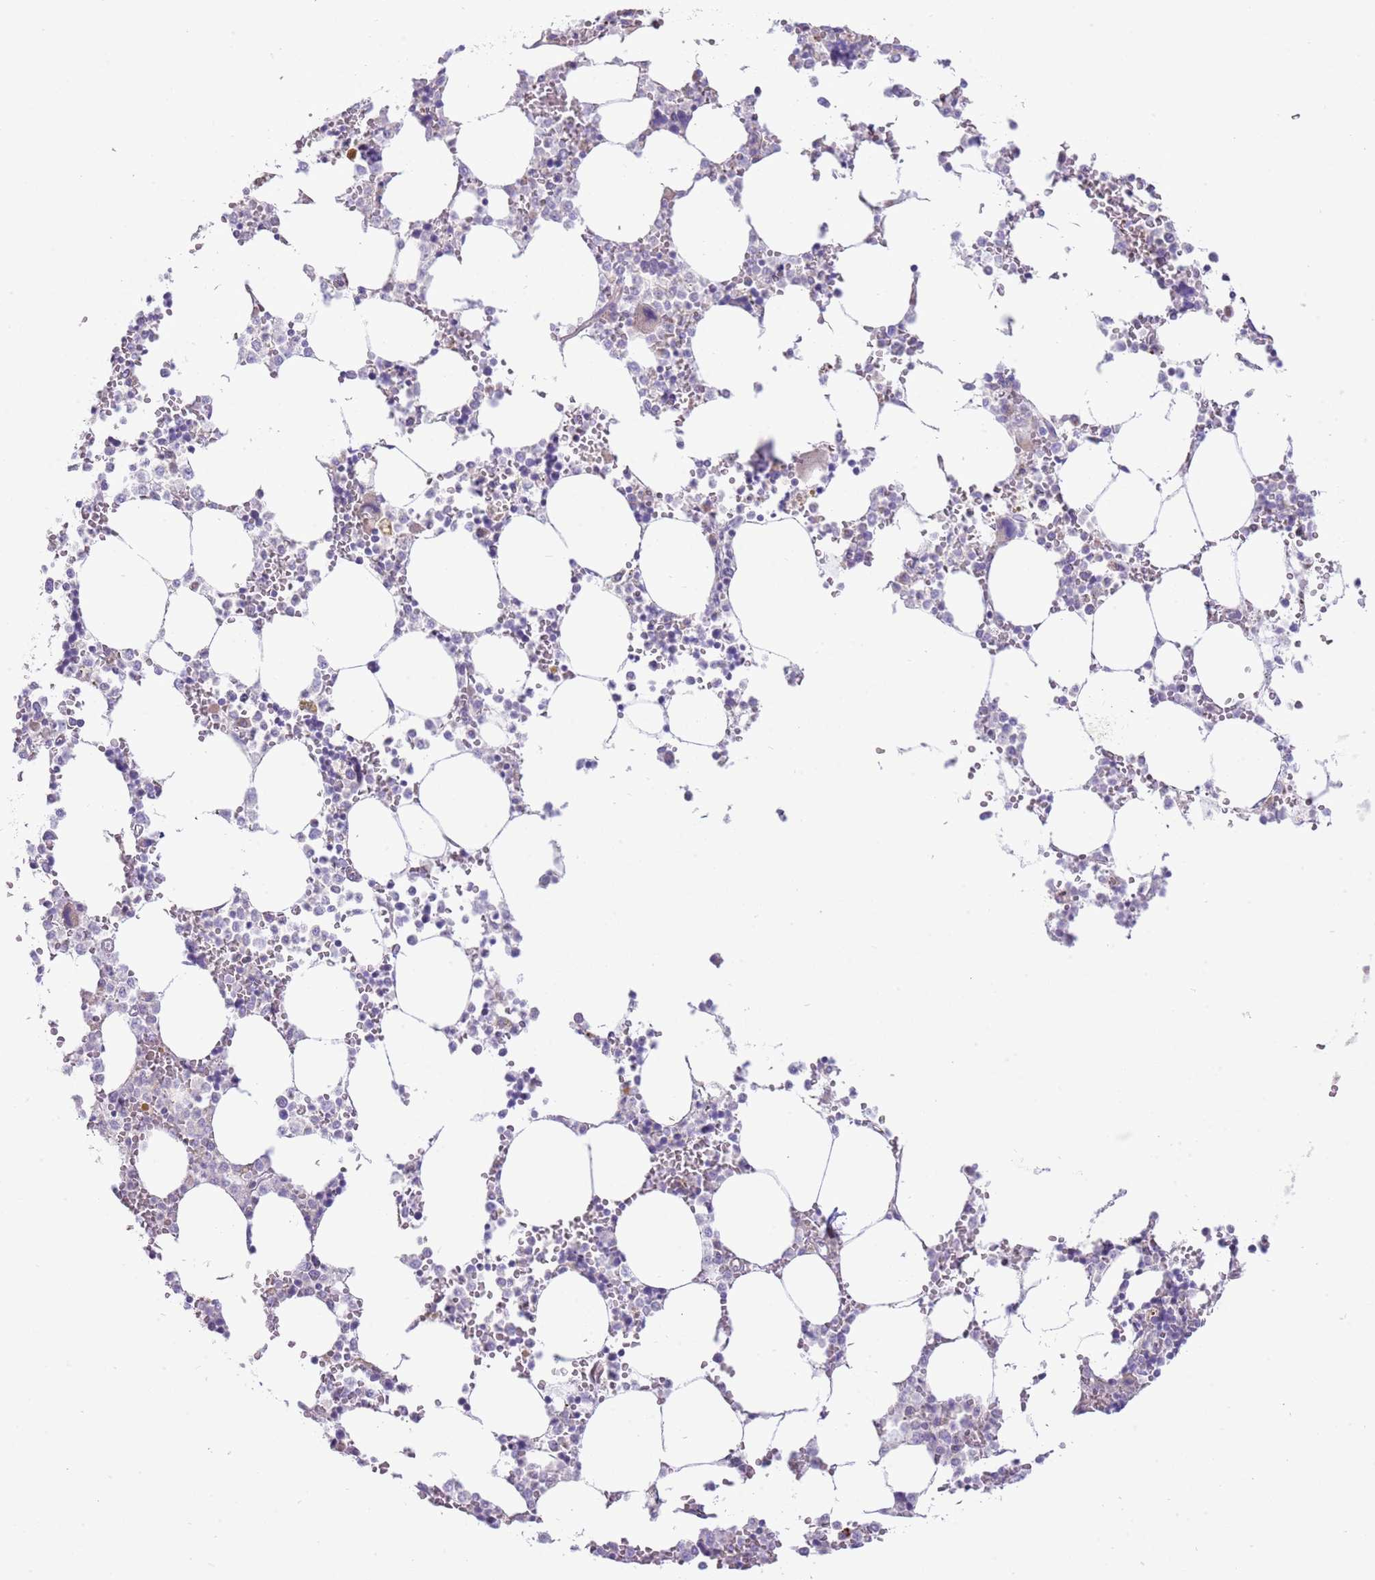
{"staining": {"intensity": "negative", "quantity": "none", "location": "none"}, "tissue": "bone marrow", "cell_type": "Hematopoietic cells", "image_type": "normal", "snomed": [{"axis": "morphology", "description": "Normal tissue, NOS"}, {"axis": "topography", "description": "Bone marrow"}], "caption": "The histopathology image exhibits no staining of hematopoietic cells in unremarkable bone marrow.", "gene": "OAZ2", "patient": {"sex": "male", "age": 64}}